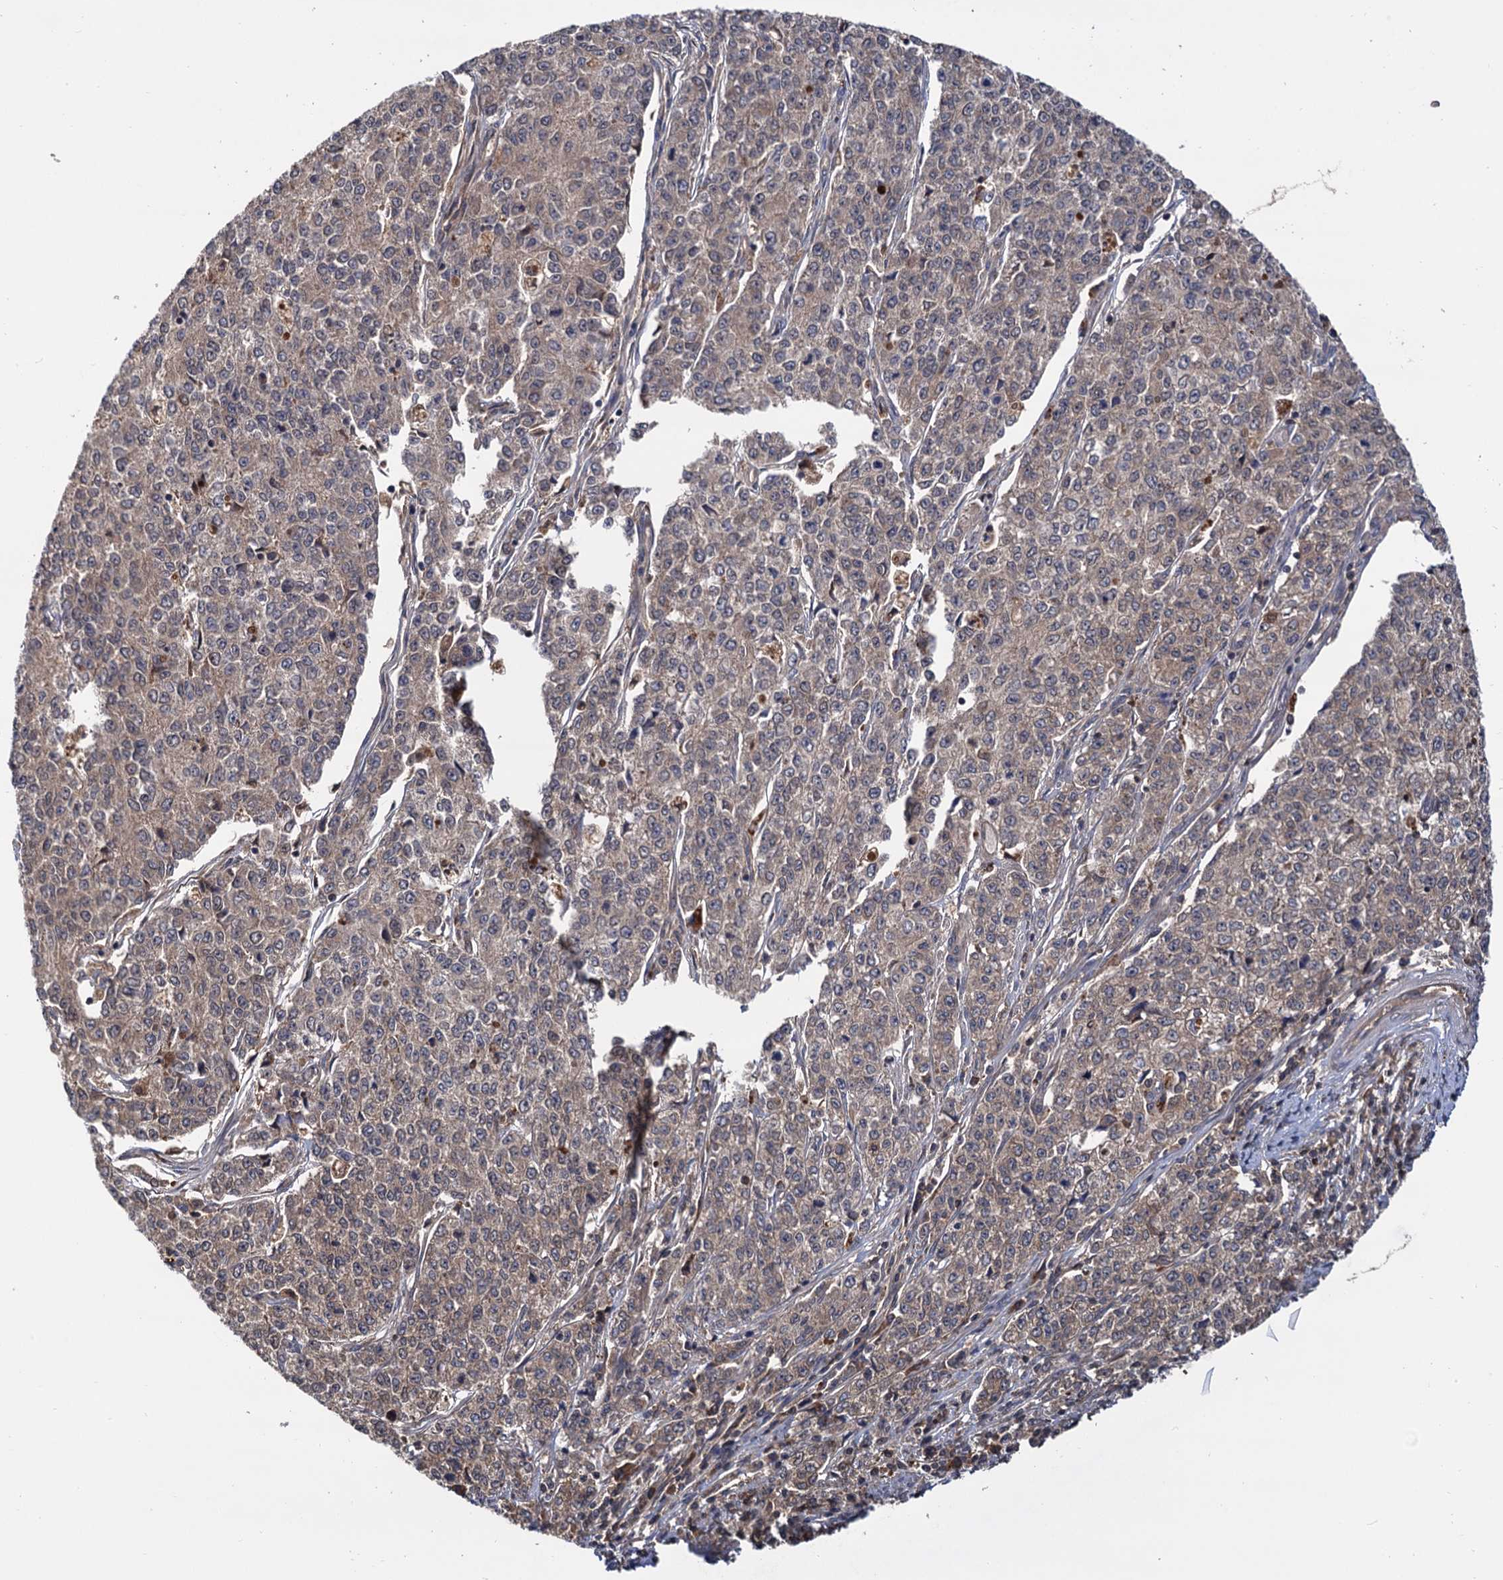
{"staining": {"intensity": "weak", "quantity": "25%-75%", "location": "cytoplasmic/membranous"}, "tissue": "endometrial cancer", "cell_type": "Tumor cells", "image_type": "cancer", "snomed": [{"axis": "morphology", "description": "Adenocarcinoma, NOS"}, {"axis": "topography", "description": "Endometrium"}], "caption": "Protein expression analysis of human endometrial cancer (adenocarcinoma) reveals weak cytoplasmic/membranous positivity in about 25%-75% of tumor cells.", "gene": "SELENOP", "patient": {"sex": "female", "age": 50}}